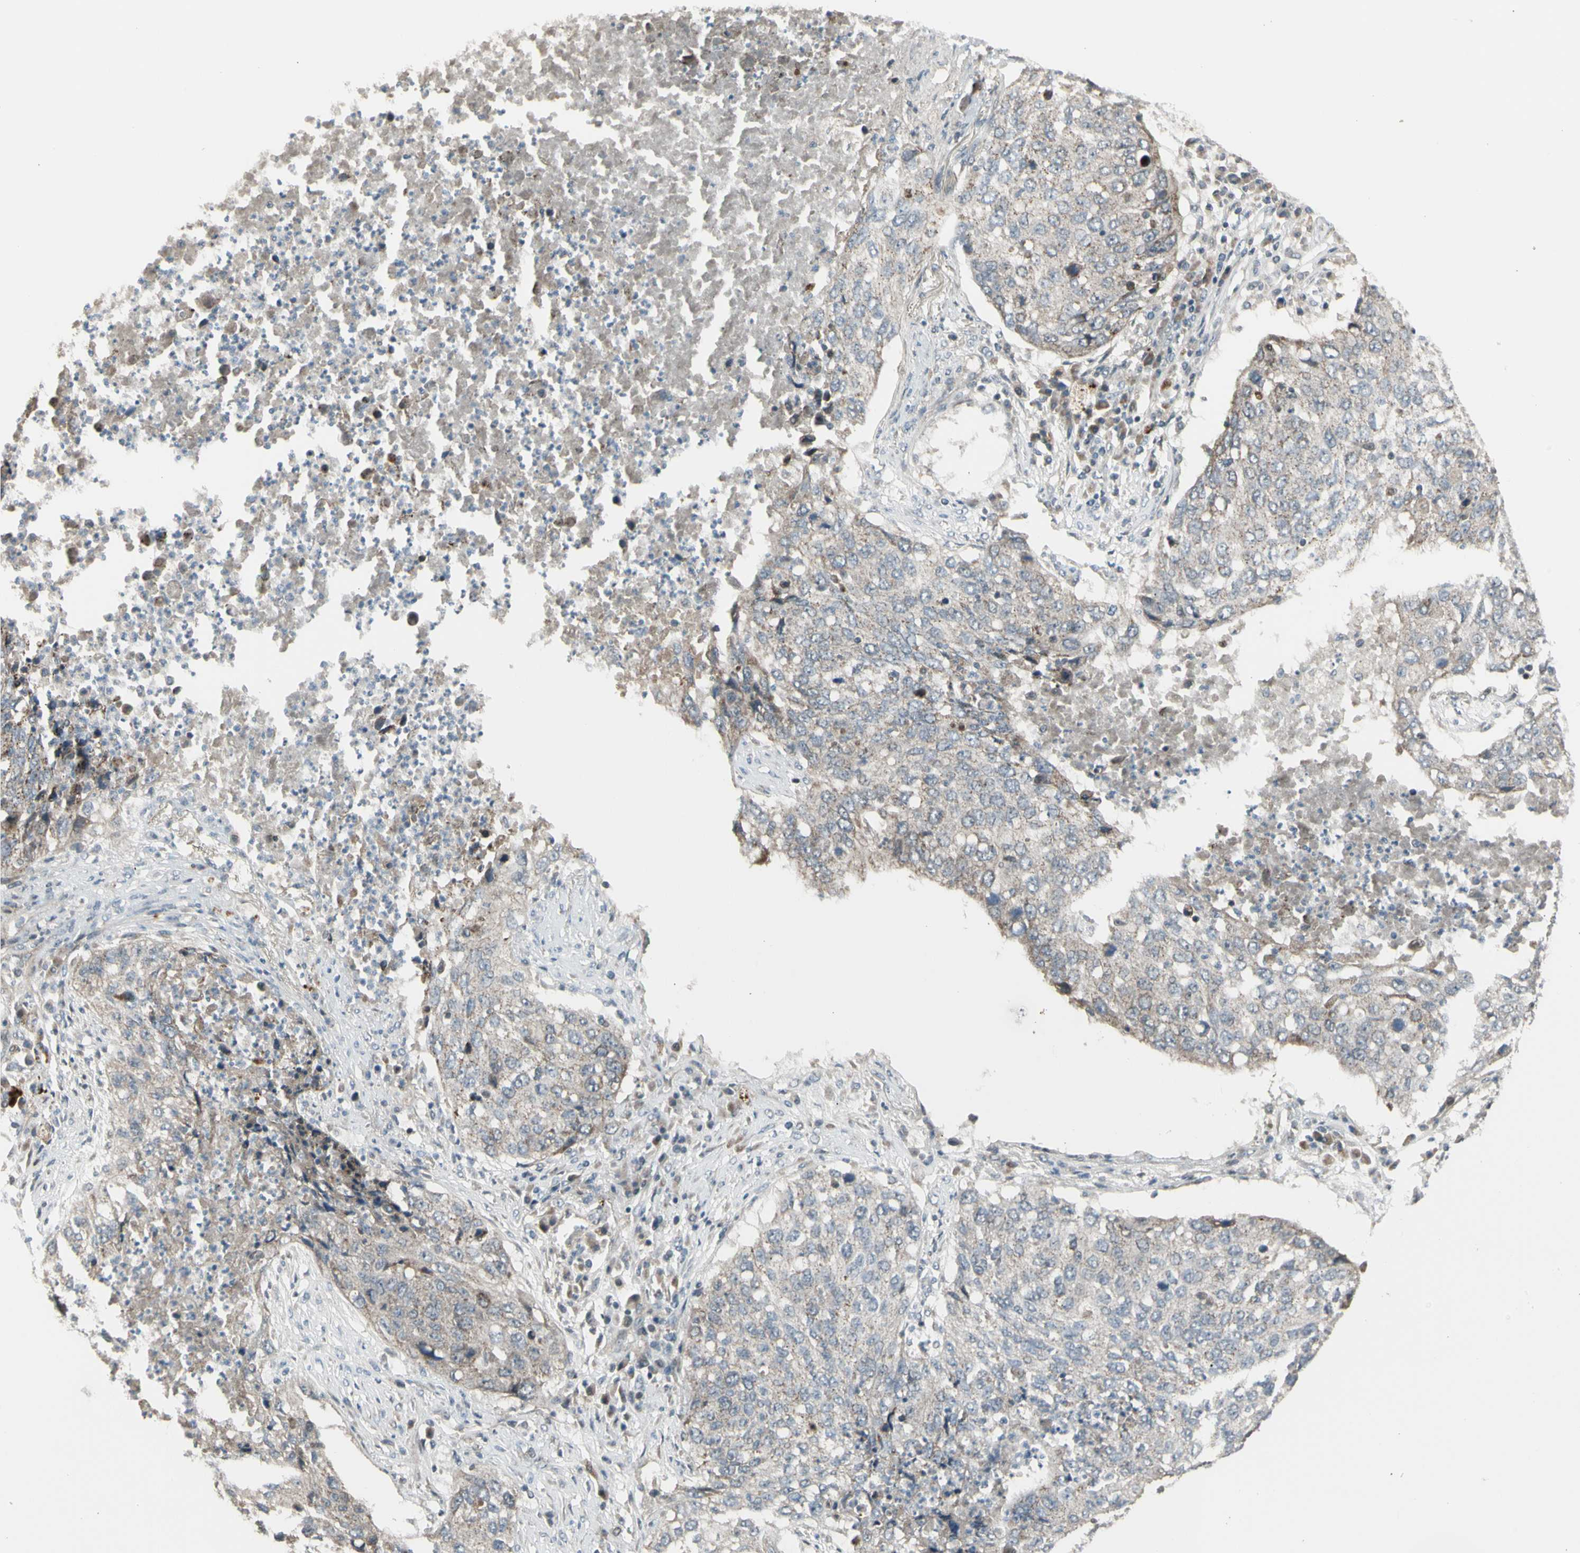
{"staining": {"intensity": "weak", "quantity": "25%-75%", "location": "cytoplasmic/membranous"}, "tissue": "lung cancer", "cell_type": "Tumor cells", "image_type": "cancer", "snomed": [{"axis": "morphology", "description": "Squamous cell carcinoma, NOS"}, {"axis": "topography", "description": "Lung"}], "caption": "Approximately 25%-75% of tumor cells in lung cancer show weak cytoplasmic/membranous protein expression as visualized by brown immunohistochemical staining.", "gene": "OSTM1", "patient": {"sex": "female", "age": 63}}